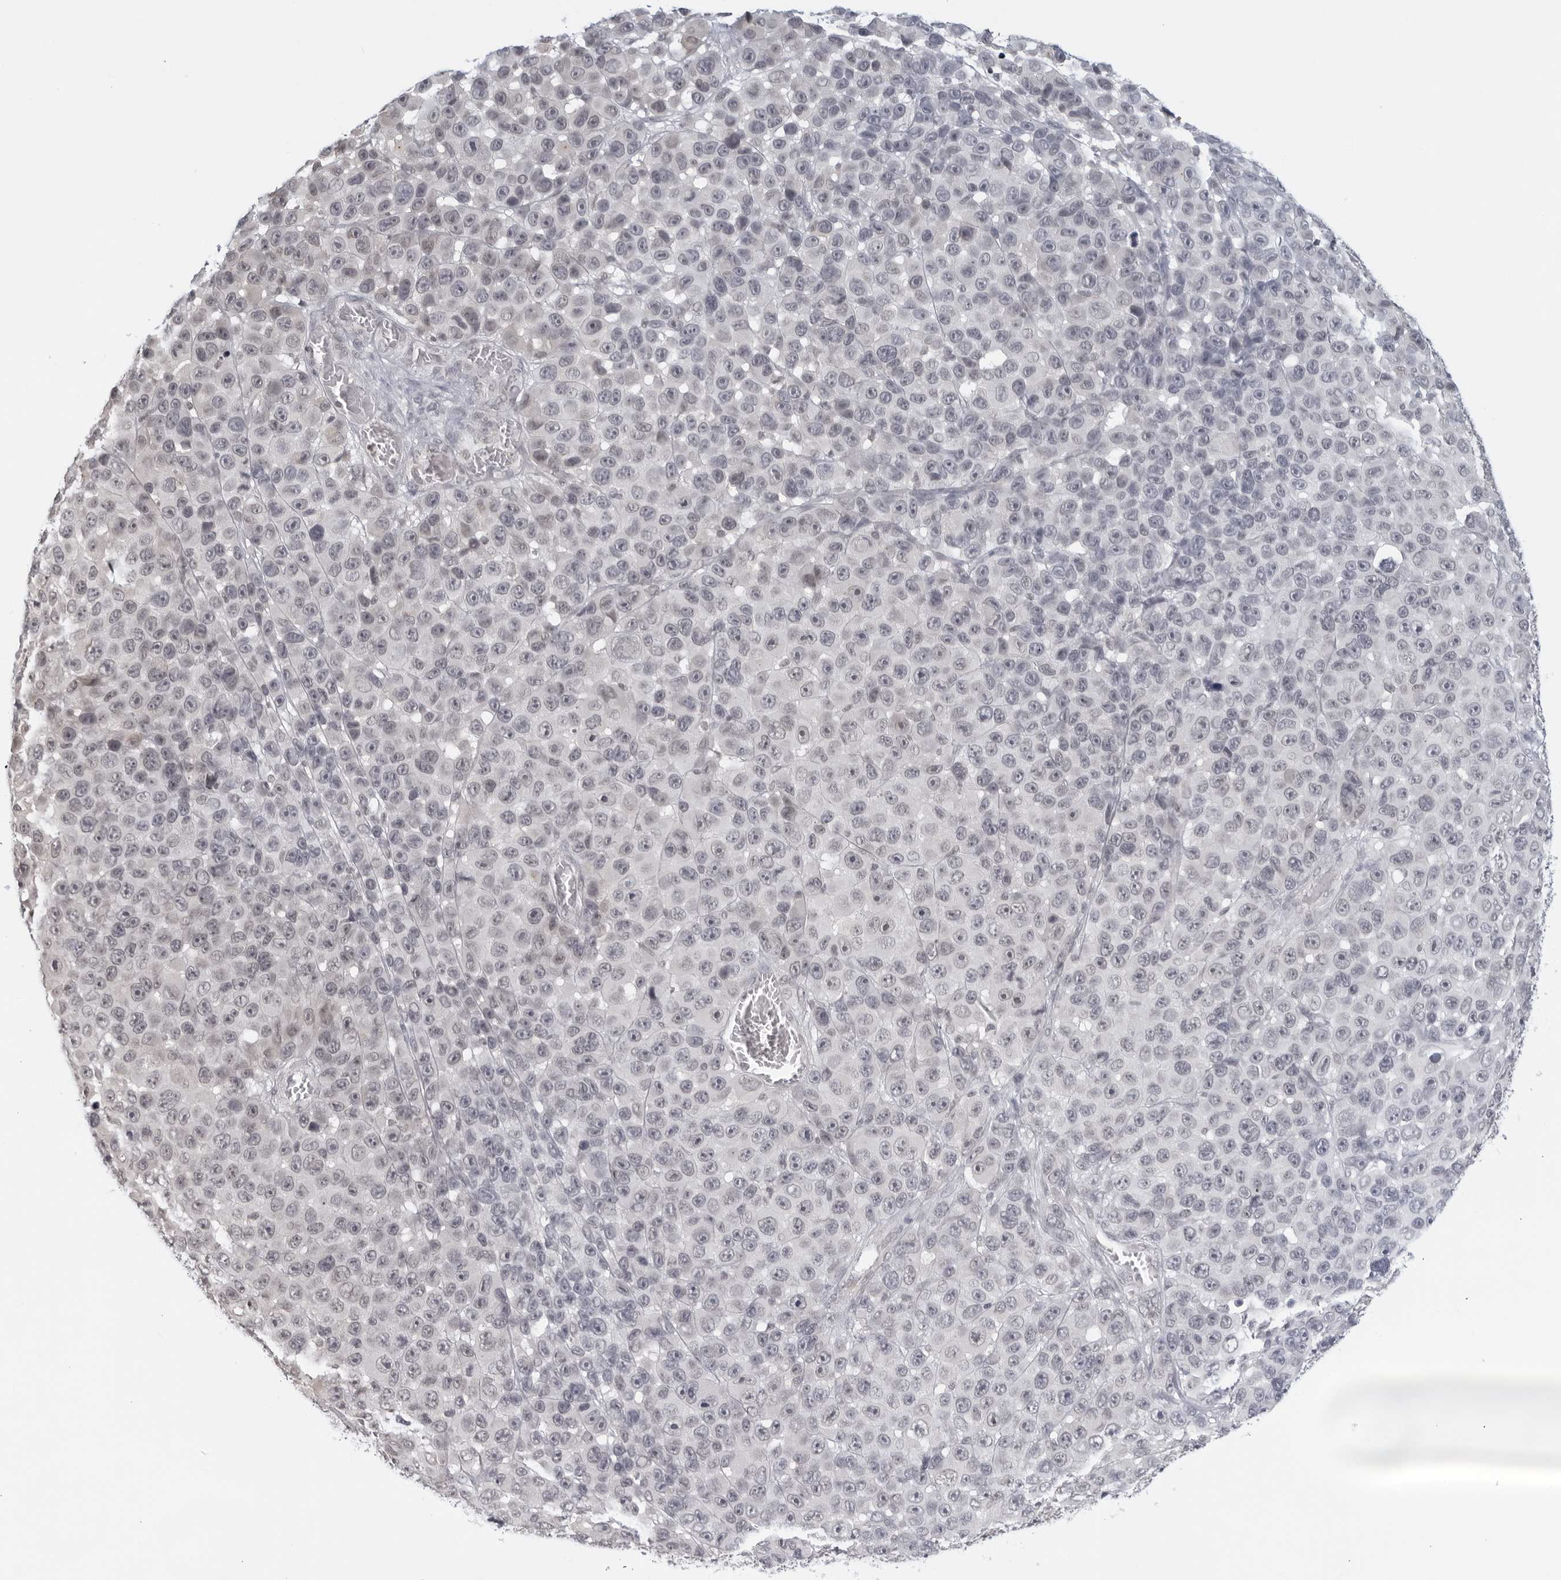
{"staining": {"intensity": "negative", "quantity": "none", "location": "none"}, "tissue": "melanoma", "cell_type": "Tumor cells", "image_type": "cancer", "snomed": [{"axis": "morphology", "description": "Malignant melanoma, NOS"}, {"axis": "topography", "description": "Skin"}], "caption": "Immunohistochemical staining of malignant melanoma exhibits no significant positivity in tumor cells.", "gene": "RAB11FIP3", "patient": {"sex": "male", "age": 53}}